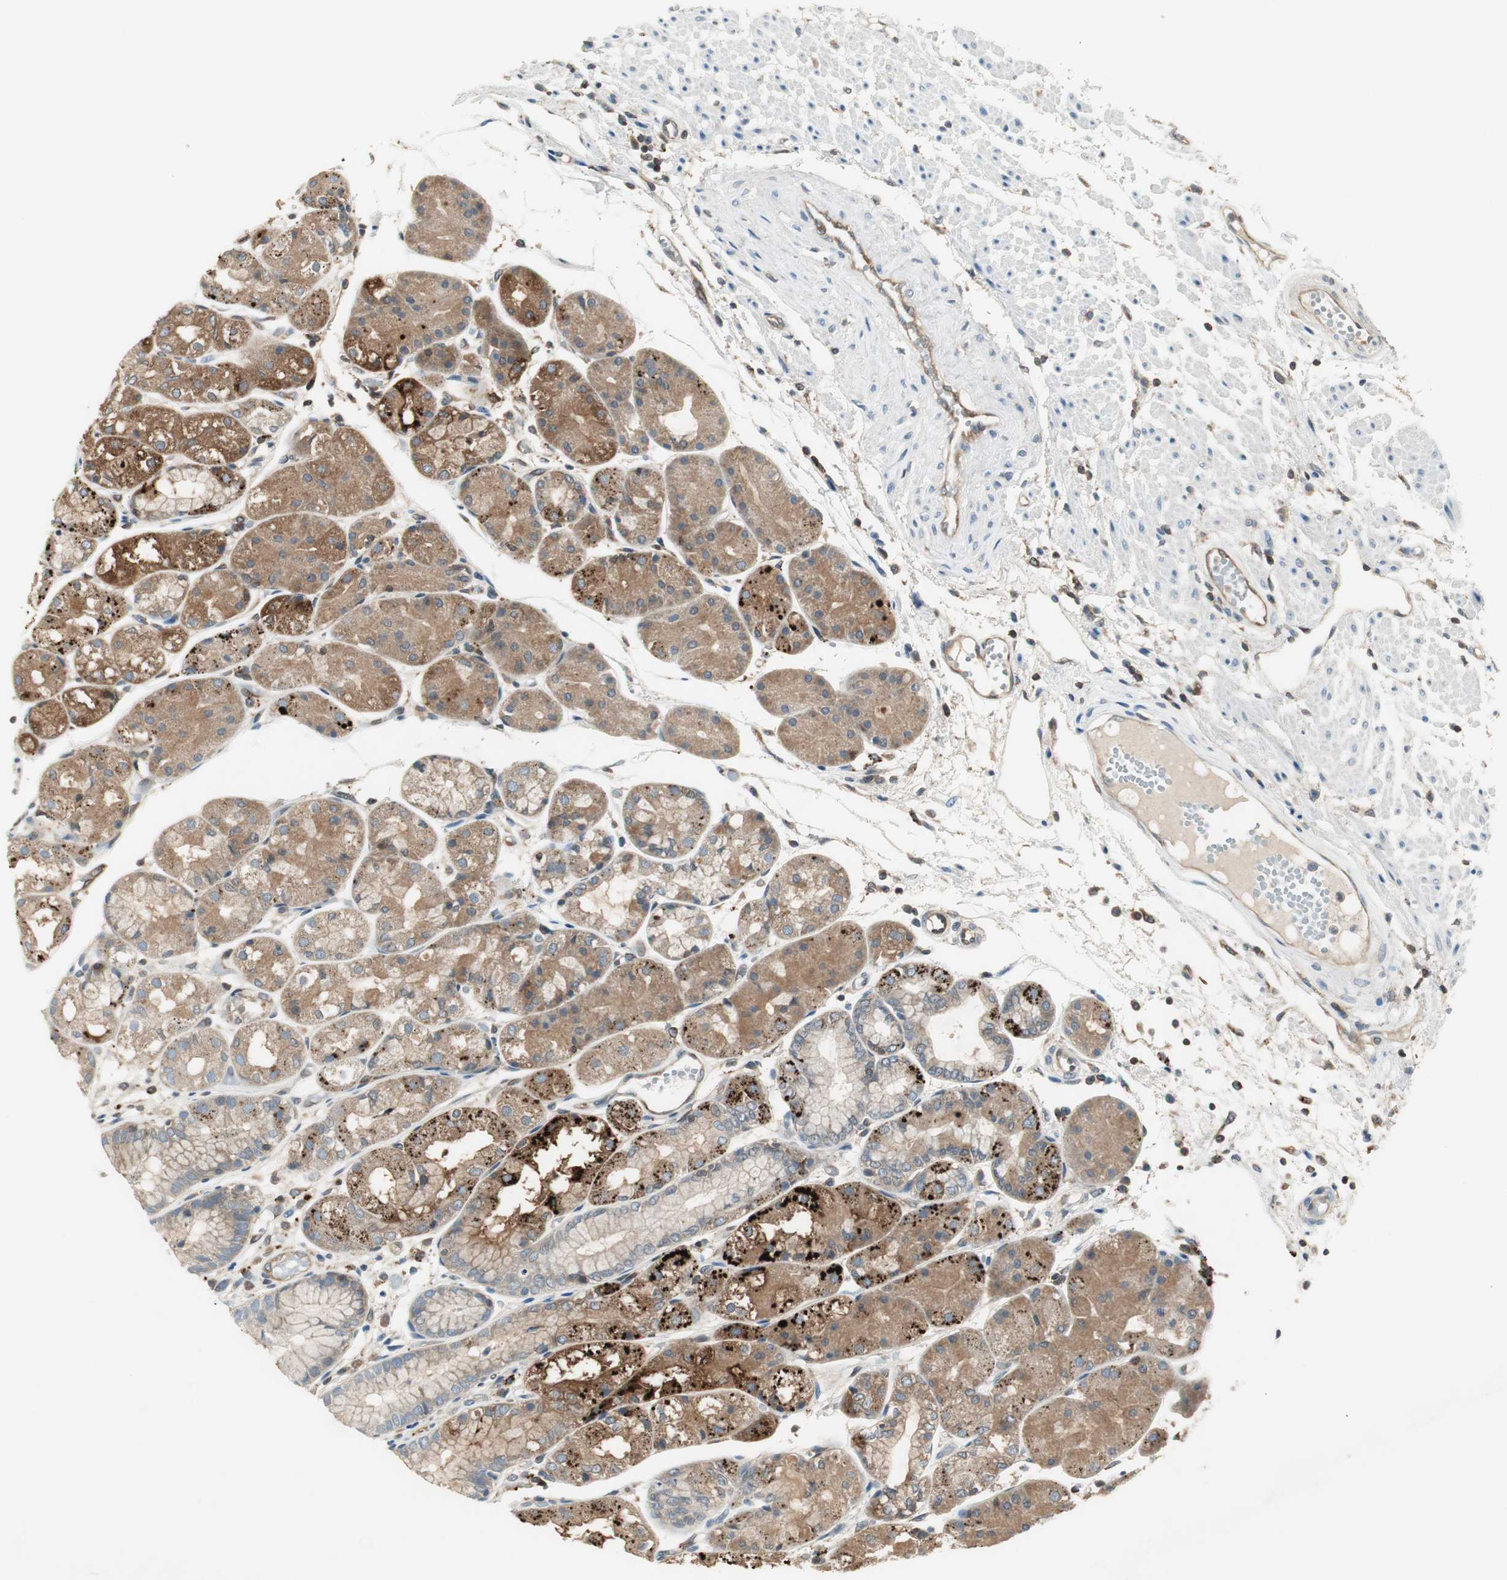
{"staining": {"intensity": "moderate", "quantity": ">75%", "location": "cytoplasmic/membranous"}, "tissue": "stomach", "cell_type": "Glandular cells", "image_type": "normal", "snomed": [{"axis": "morphology", "description": "Normal tissue, NOS"}, {"axis": "topography", "description": "Stomach, upper"}], "caption": "IHC staining of unremarkable stomach, which displays medium levels of moderate cytoplasmic/membranous staining in about >75% of glandular cells indicating moderate cytoplasmic/membranous protein staining. The staining was performed using DAB (brown) for protein detection and nuclei were counterstained in hematoxylin (blue).", "gene": "NCK1", "patient": {"sex": "male", "age": 72}}